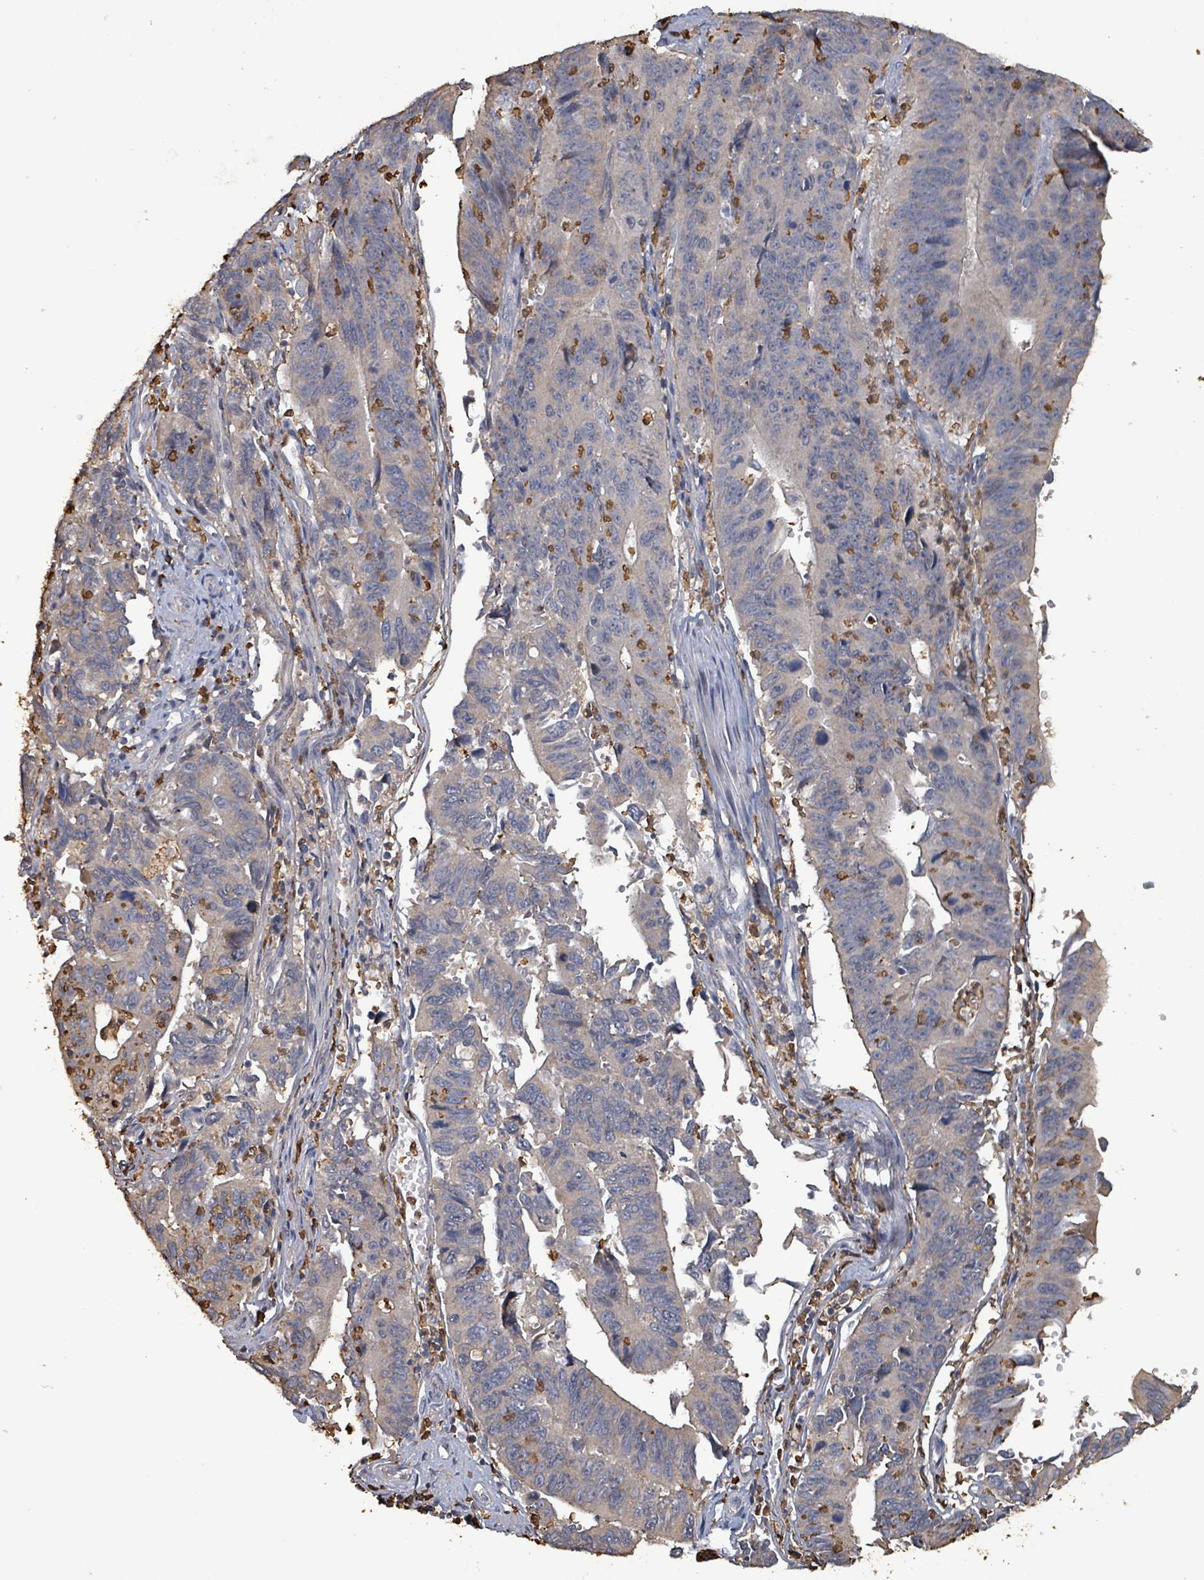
{"staining": {"intensity": "negative", "quantity": "none", "location": "none"}, "tissue": "stomach cancer", "cell_type": "Tumor cells", "image_type": "cancer", "snomed": [{"axis": "morphology", "description": "Adenocarcinoma, NOS"}, {"axis": "topography", "description": "Stomach"}], "caption": "There is no significant positivity in tumor cells of adenocarcinoma (stomach).", "gene": "FAM210A", "patient": {"sex": "male", "age": 59}}